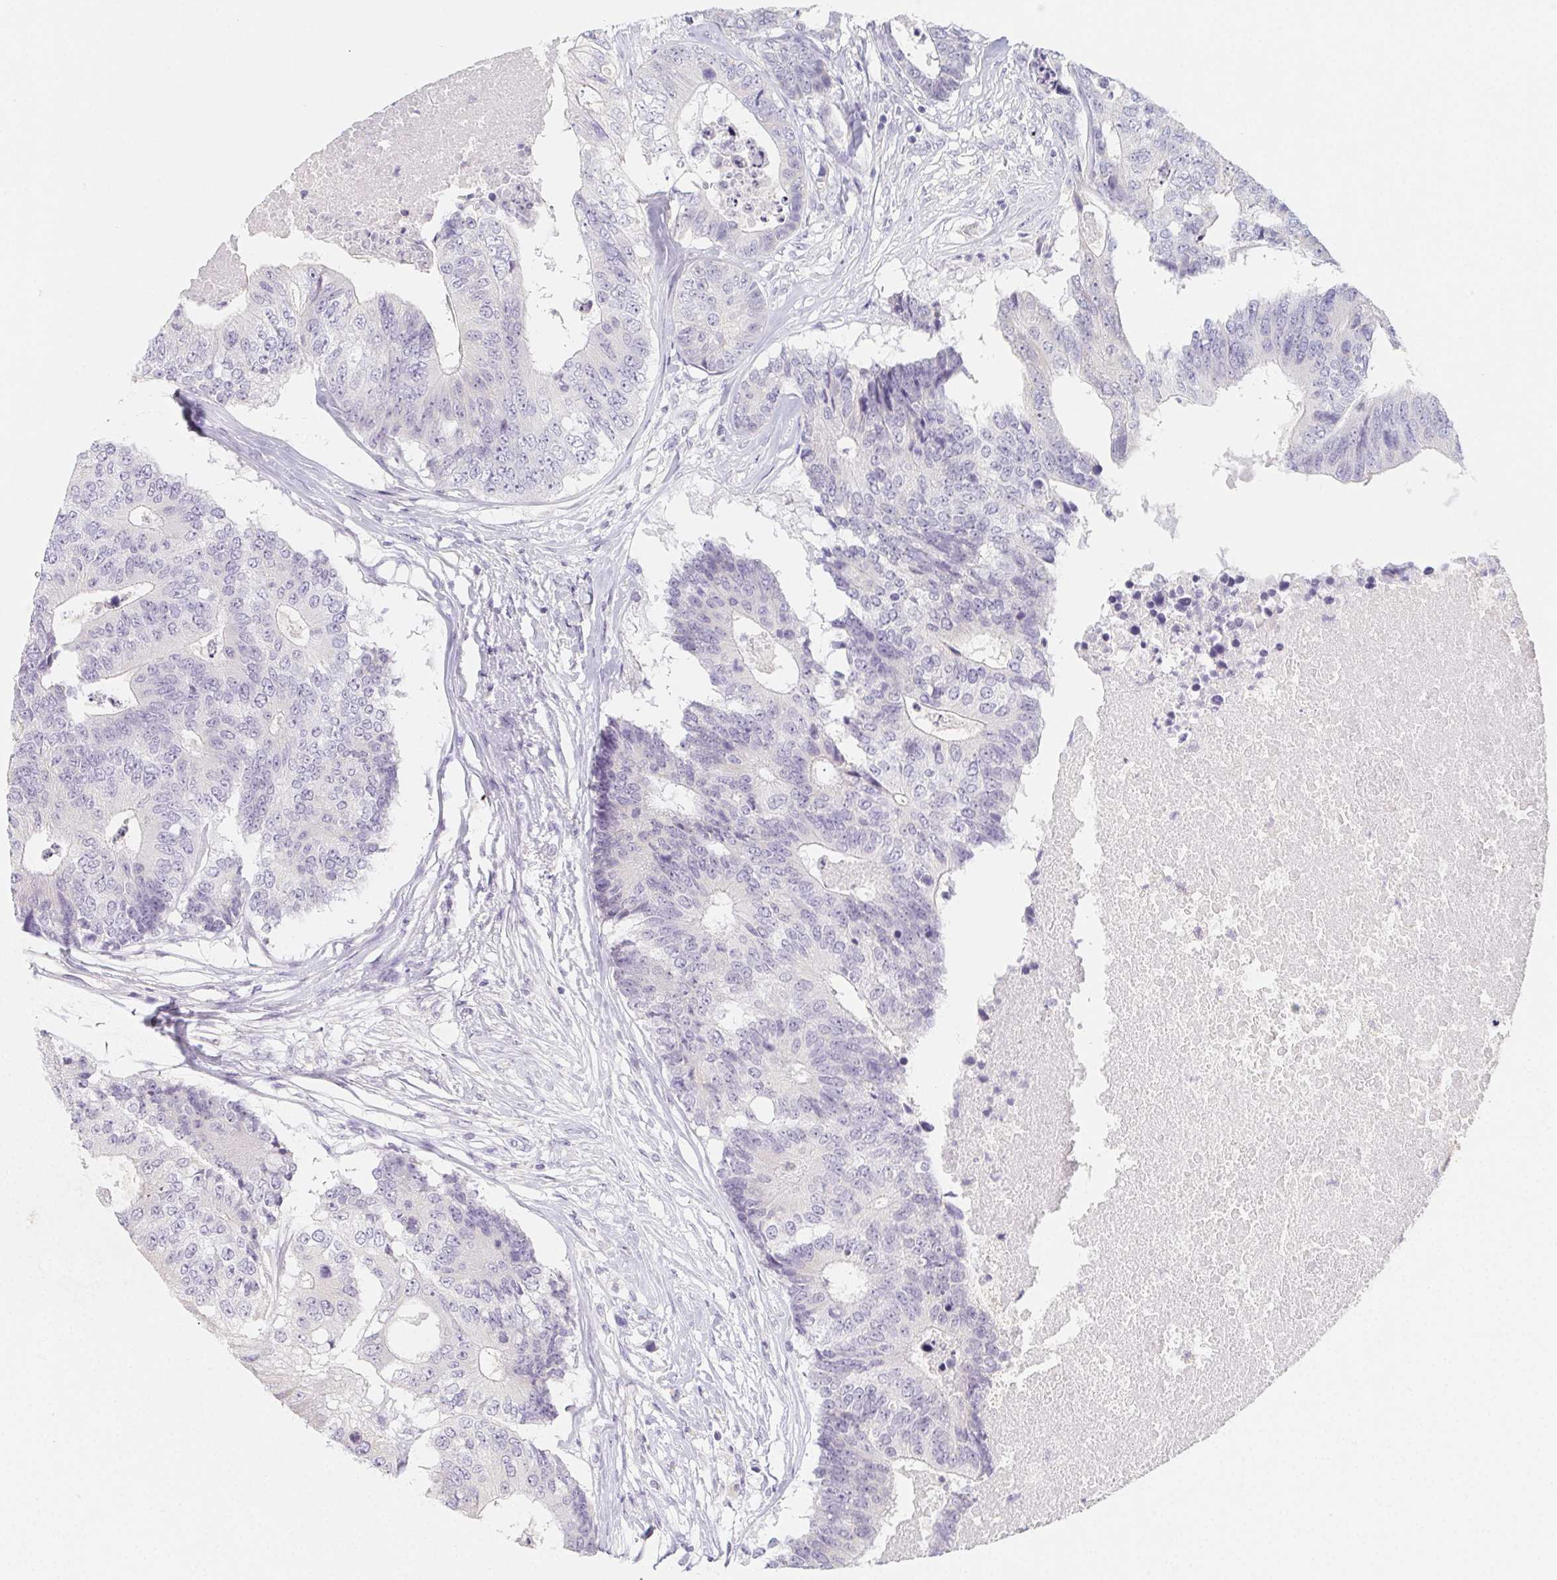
{"staining": {"intensity": "negative", "quantity": "none", "location": "none"}, "tissue": "colorectal cancer", "cell_type": "Tumor cells", "image_type": "cancer", "snomed": [{"axis": "morphology", "description": "Adenocarcinoma, NOS"}, {"axis": "topography", "description": "Colon"}], "caption": "High magnification brightfield microscopy of colorectal cancer (adenocarcinoma) stained with DAB (brown) and counterstained with hematoxylin (blue): tumor cells show no significant staining.", "gene": "GLIPR1L1", "patient": {"sex": "female", "age": 67}}